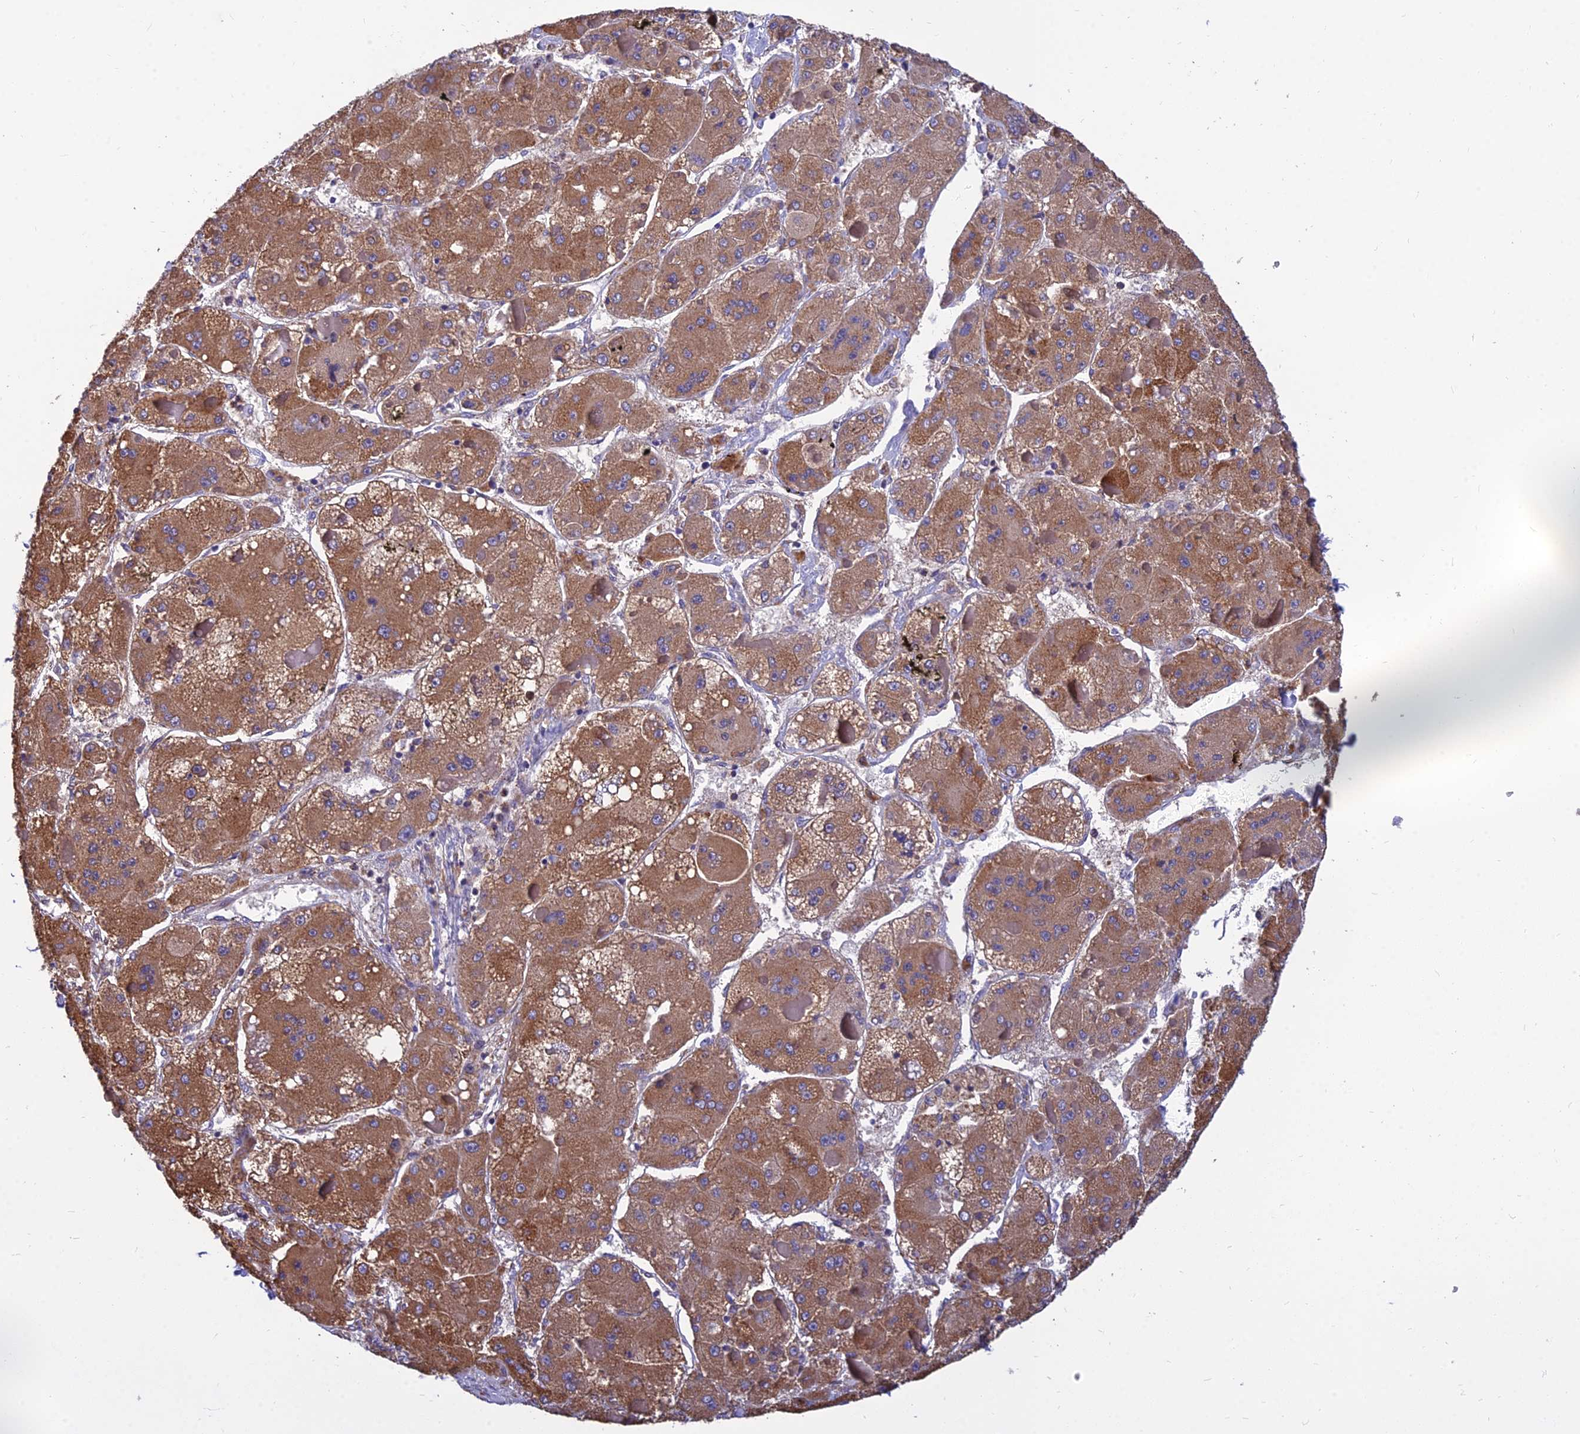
{"staining": {"intensity": "moderate", "quantity": ">75%", "location": "cytoplasmic/membranous"}, "tissue": "liver cancer", "cell_type": "Tumor cells", "image_type": "cancer", "snomed": [{"axis": "morphology", "description": "Carcinoma, Hepatocellular, NOS"}, {"axis": "topography", "description": "Liver"}], "caption": "IHC of human liver hepatocellular carcinoma demonstrates medium levels of moderate cytoplasmic/membranous positivity in about >75% of tumor cells. IHC stains the protein of interest in brown and the nuclei are stained blue.", "gene": "UMAD1", "patient": {"sex": "female", "age": 73}}